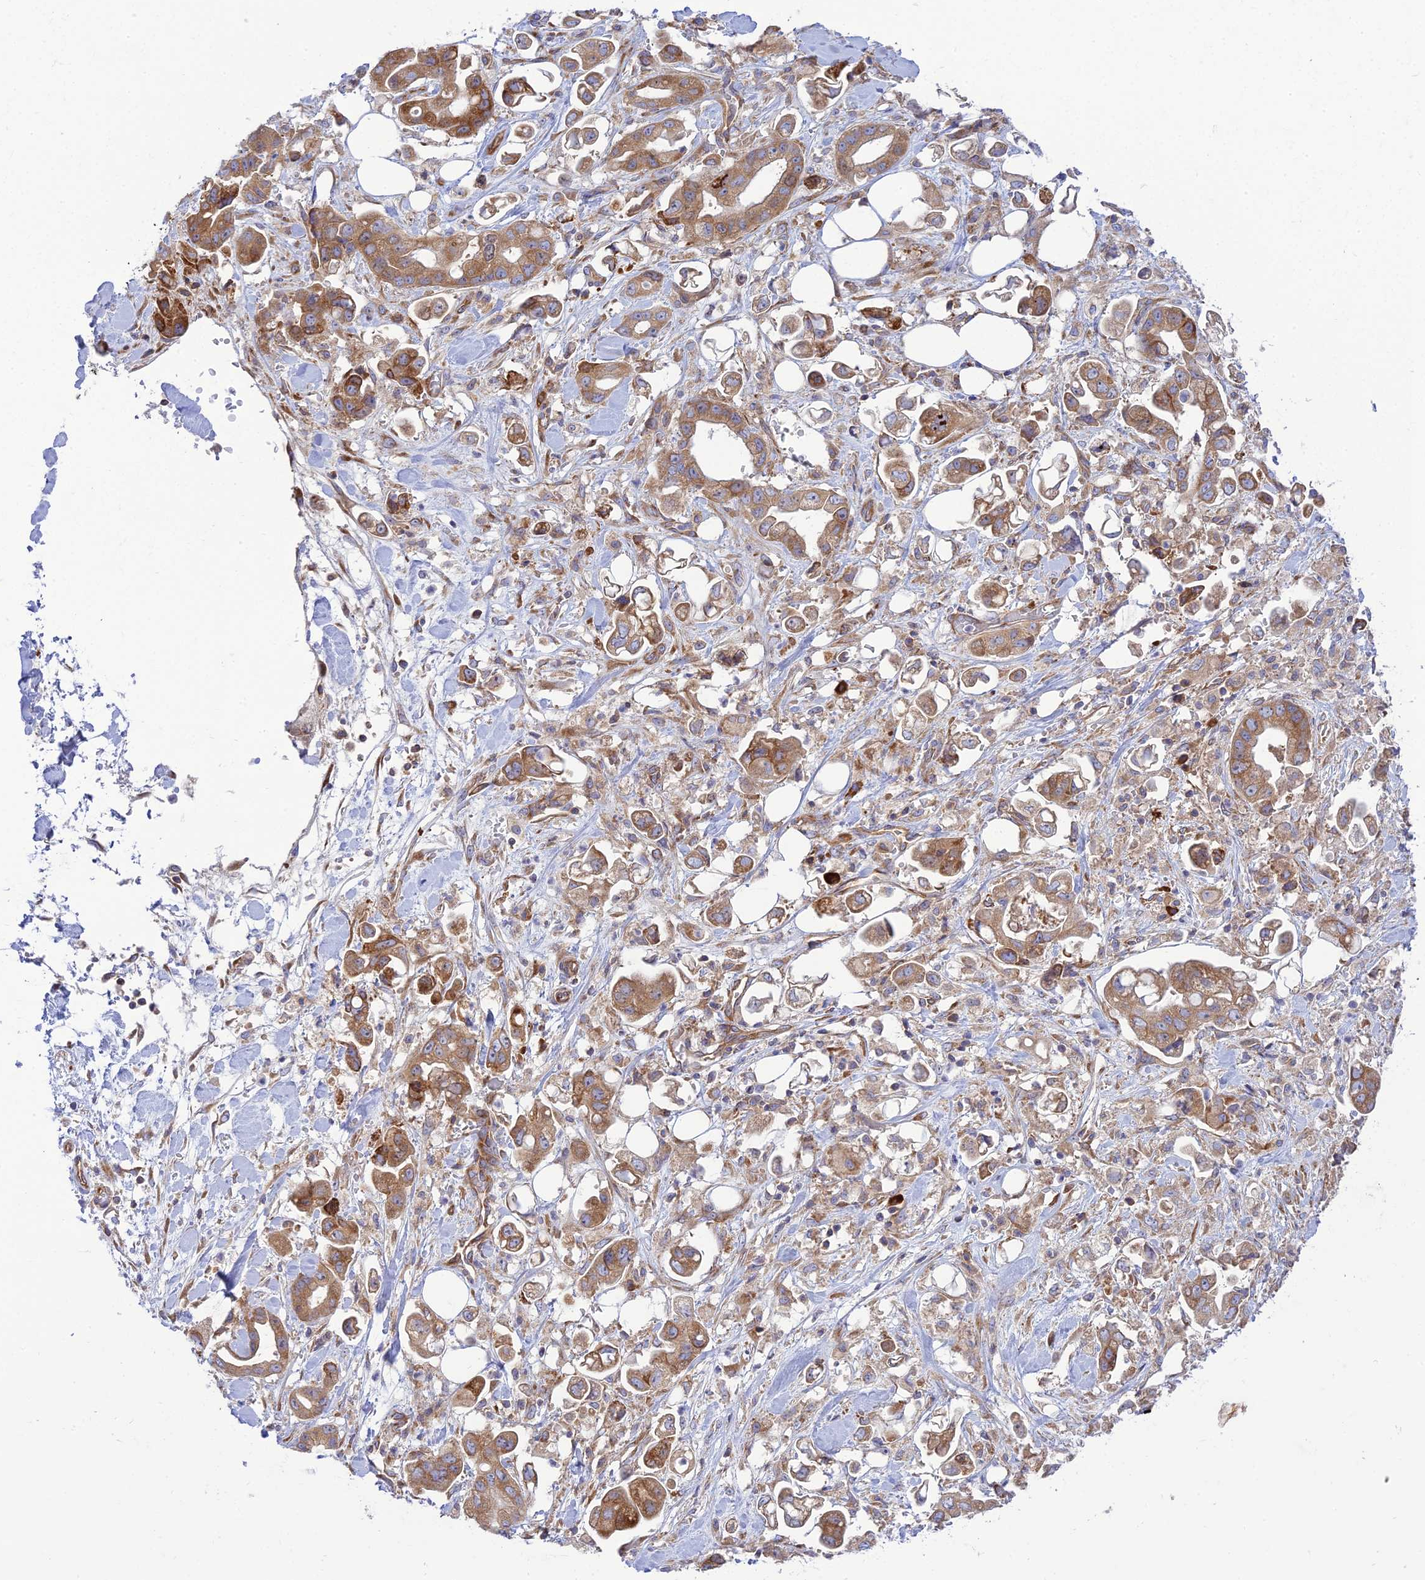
{"staining": {"intensity": "moderate", "quantity": ">75%", "location": "cytoplasmic/membranous"}, "tissue": "stomach cancer", "cell_type": "Tumor cells", "image_type": "cancer", "snomed": [{"axis": "morphology", "description": "Adenocarcinoma, NOS"}, {"axis": "topography", "description": "Stomach"}], "caption": "High-power microscopy captured an IHC micrograph of stomach adenocarcinoma, revealing moderate cytoplasmic/membranous expression in about >75% of tumor cells.", "gene": "PIMREG", "patient": {"sex": "male", "age": 62}}